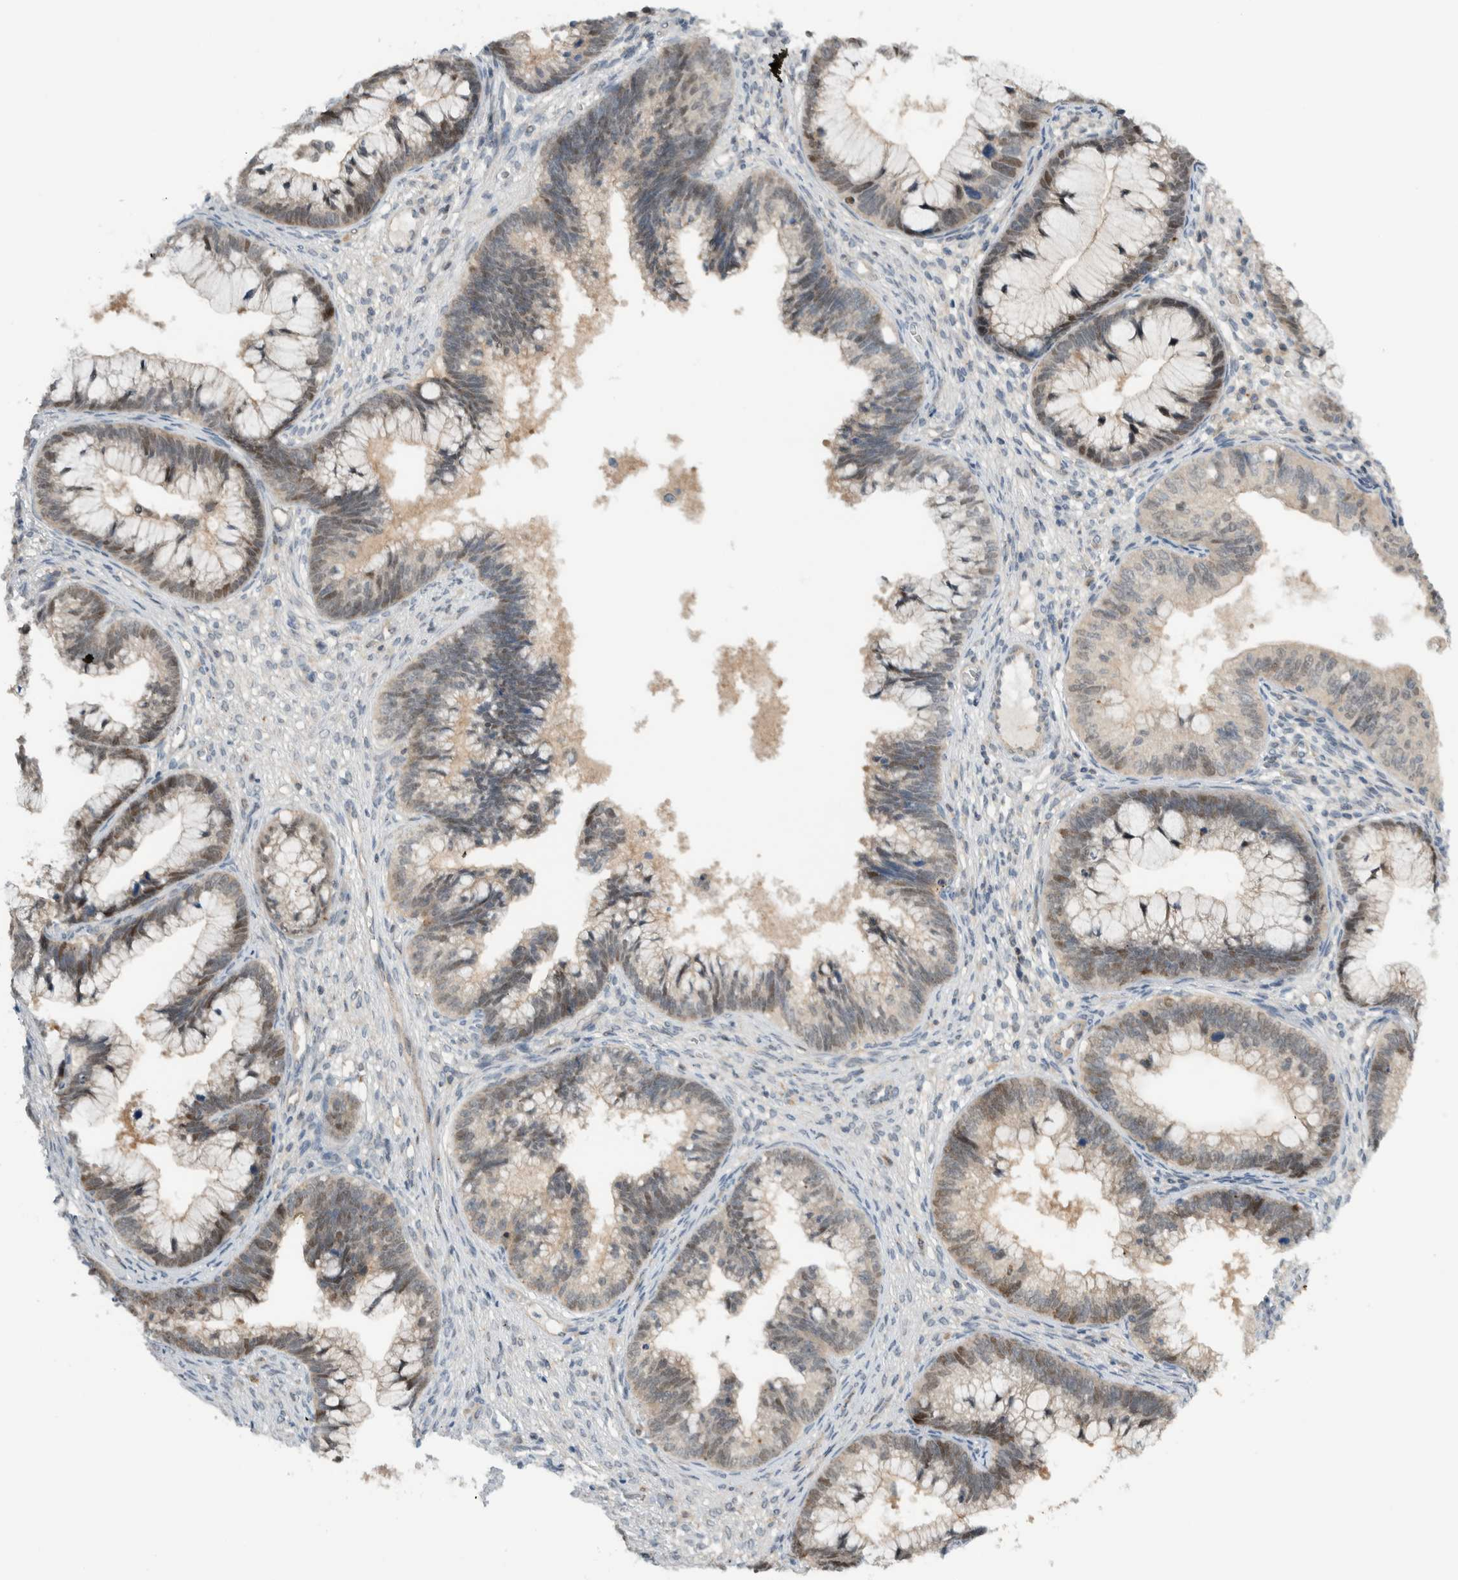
{"staining": {"intensity": "weak", "quantity": "25%-75%", "location": "nuclear"}, "tissue": "cervical cancer", "cell_type": "Tumor cells", "image_type": "cancer", "snomed": [{"axis": "morphology", "description": "Adenocarcinoma, NOS"}, {"axis": "topography", "description": "Cervix"}], "caption": "Cervical adenocarcinoma stained for a protein (brown) reveals weak nuclear positive staining in about 25%-75% of tumor cells.", "gene": "MPRIP", "patient": {"sex": "female", "age": 44}}